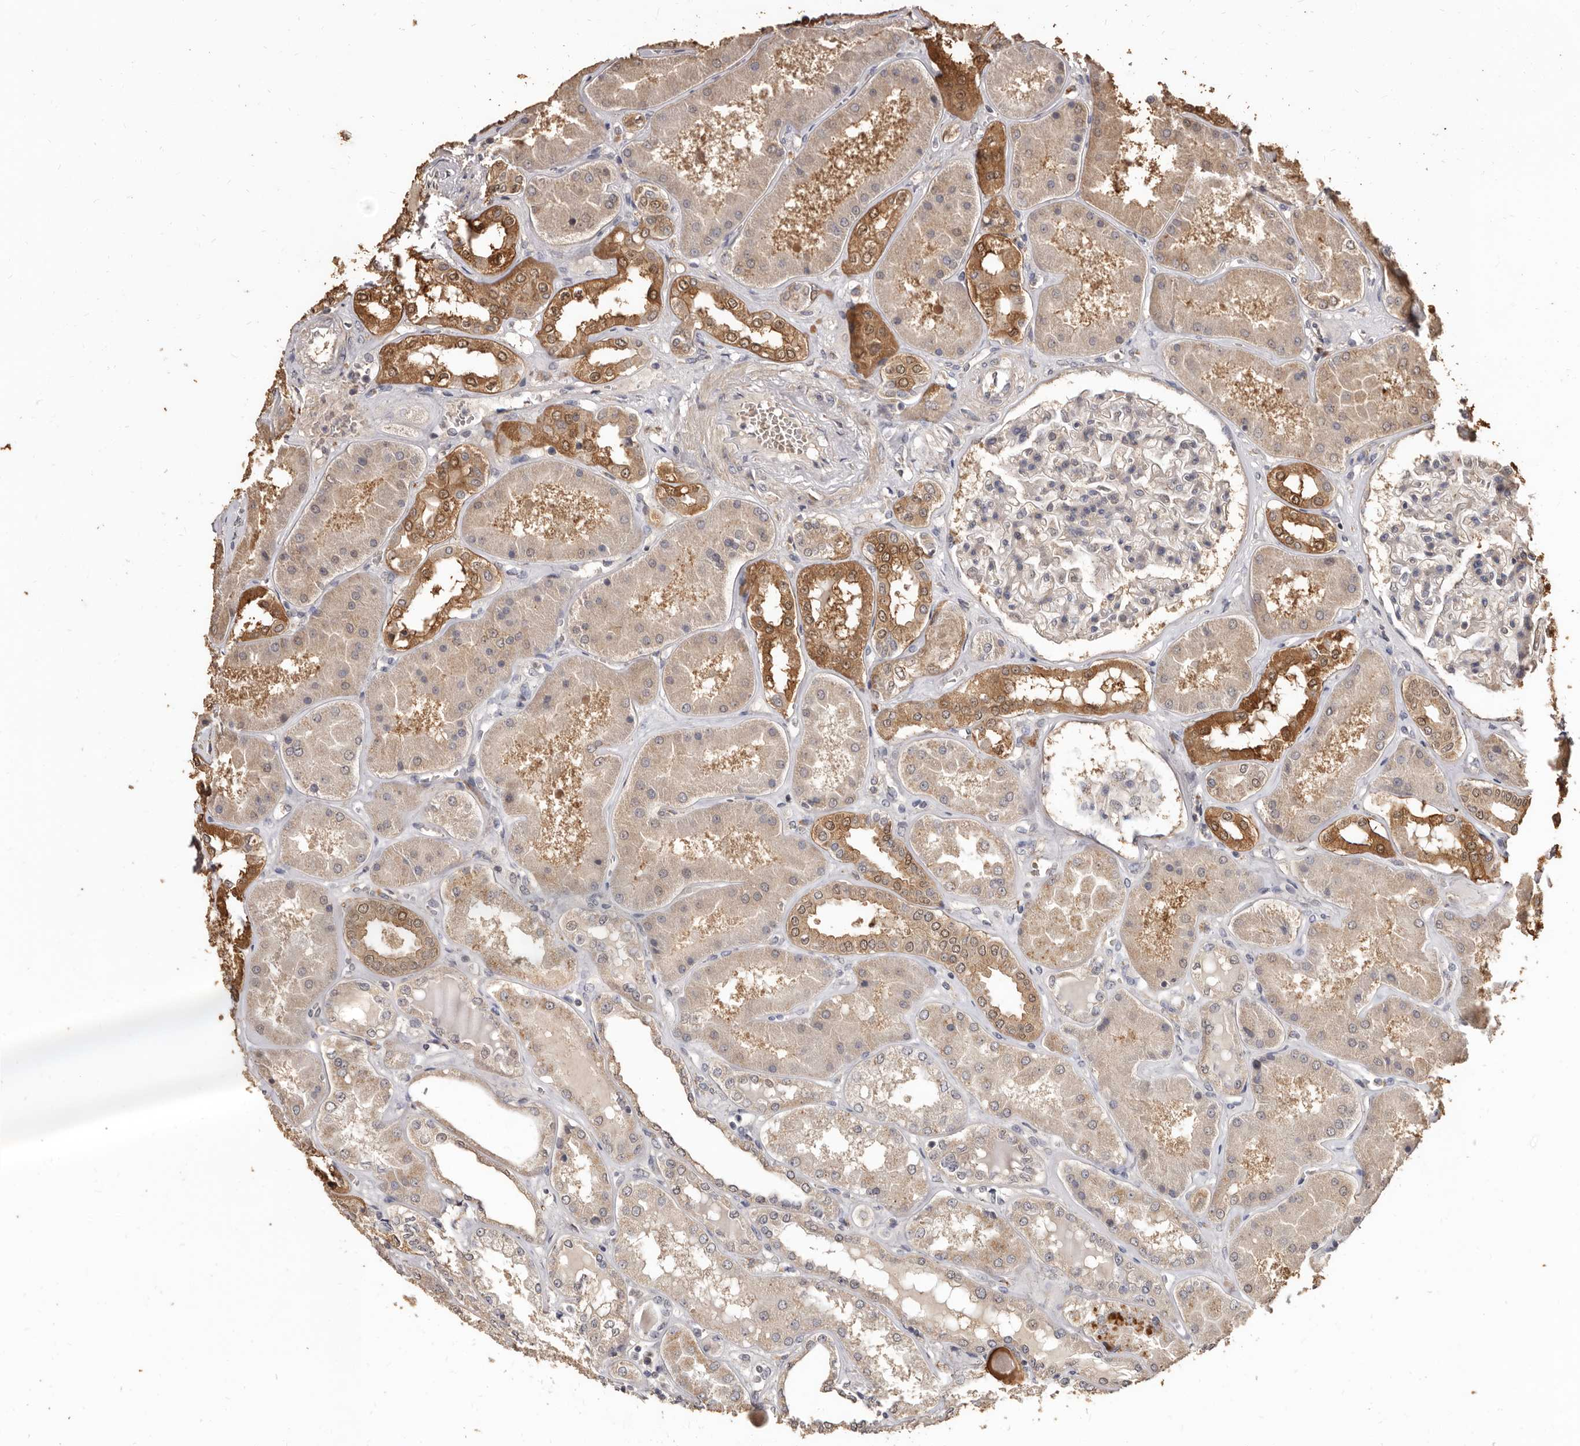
{"staining": {"intensity": "negative", "quantity": "none", "location": "none"}, "tissue": "kidney", "cell_type": "Cells in glomeruli", "image_type": "normal", "snomed": [{"axis": "morphology", "description": "Normal tissue, NOS"}, {"axis": "topography", "description": "Kidney"}], "caption": "Immunohistochemistry (IHC) micrograph of unremarkable human kidney stained for a protein (brown), which displays no positivity in cells in glomeruli.", "gene": "INAVA", "patient": {"sex": "female", "age": 56}}